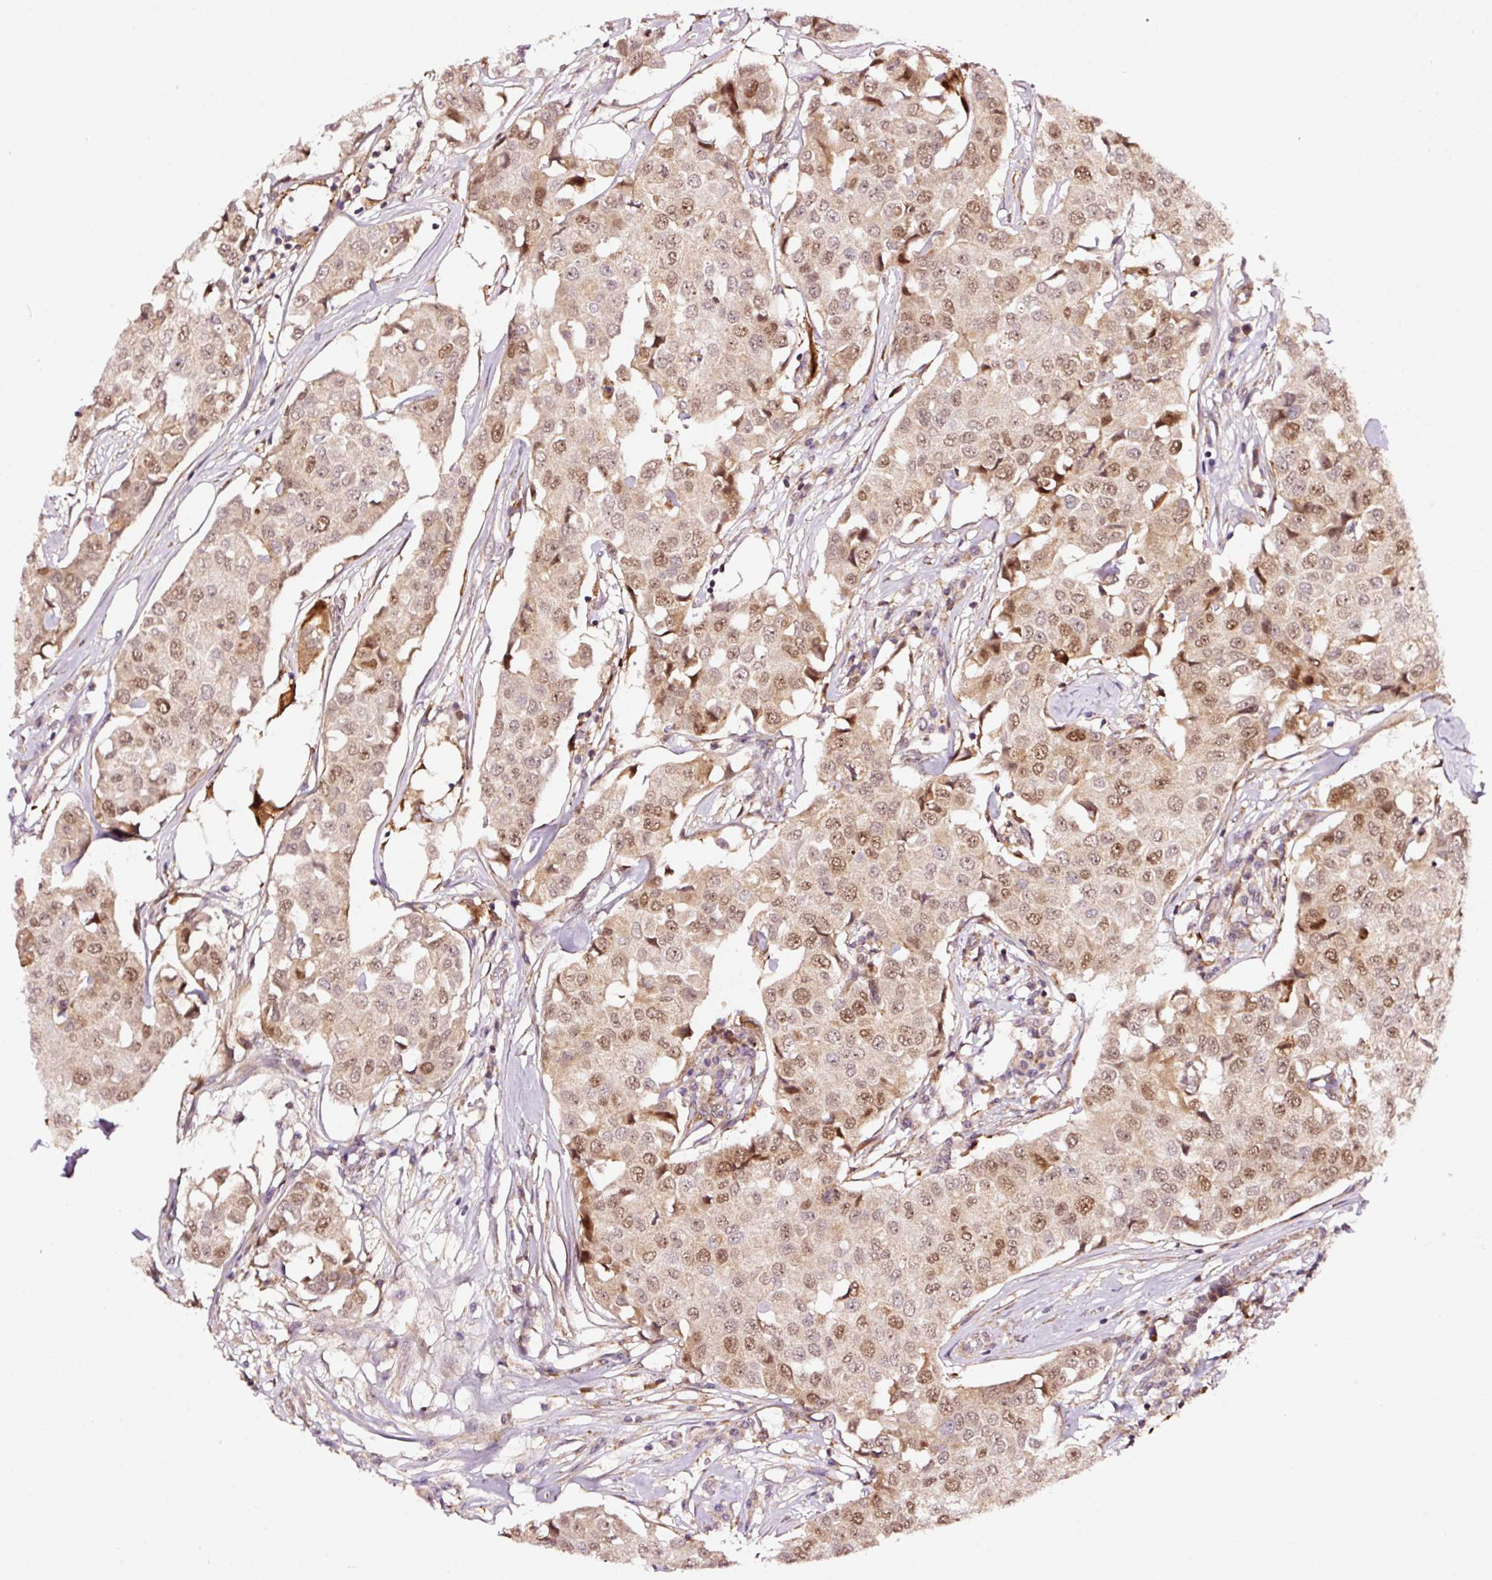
{"staining": {"intensity": "moderate", "quantity": ">75%", "location": "nuclear"}, "tissue": "breast cancer", "cell_type": "Tumor cells", "image_type": "cancer", "snomed": [{"axis": "morphology", "description": "Duct carcinoma"}, {"axis": "topography", "description": "Breast"}], "caption": "This photomicrograph shows infiltrating ductal carcinoma (breast) stained with immunohistochemistry (IHC) to label a protein in brown. The nuclear of tumor cells show moderate positivity for the protein. Nuclei are counter-stained blue.", "gene": "RFC4", "patient": {"sex": "female", "age": 80}}